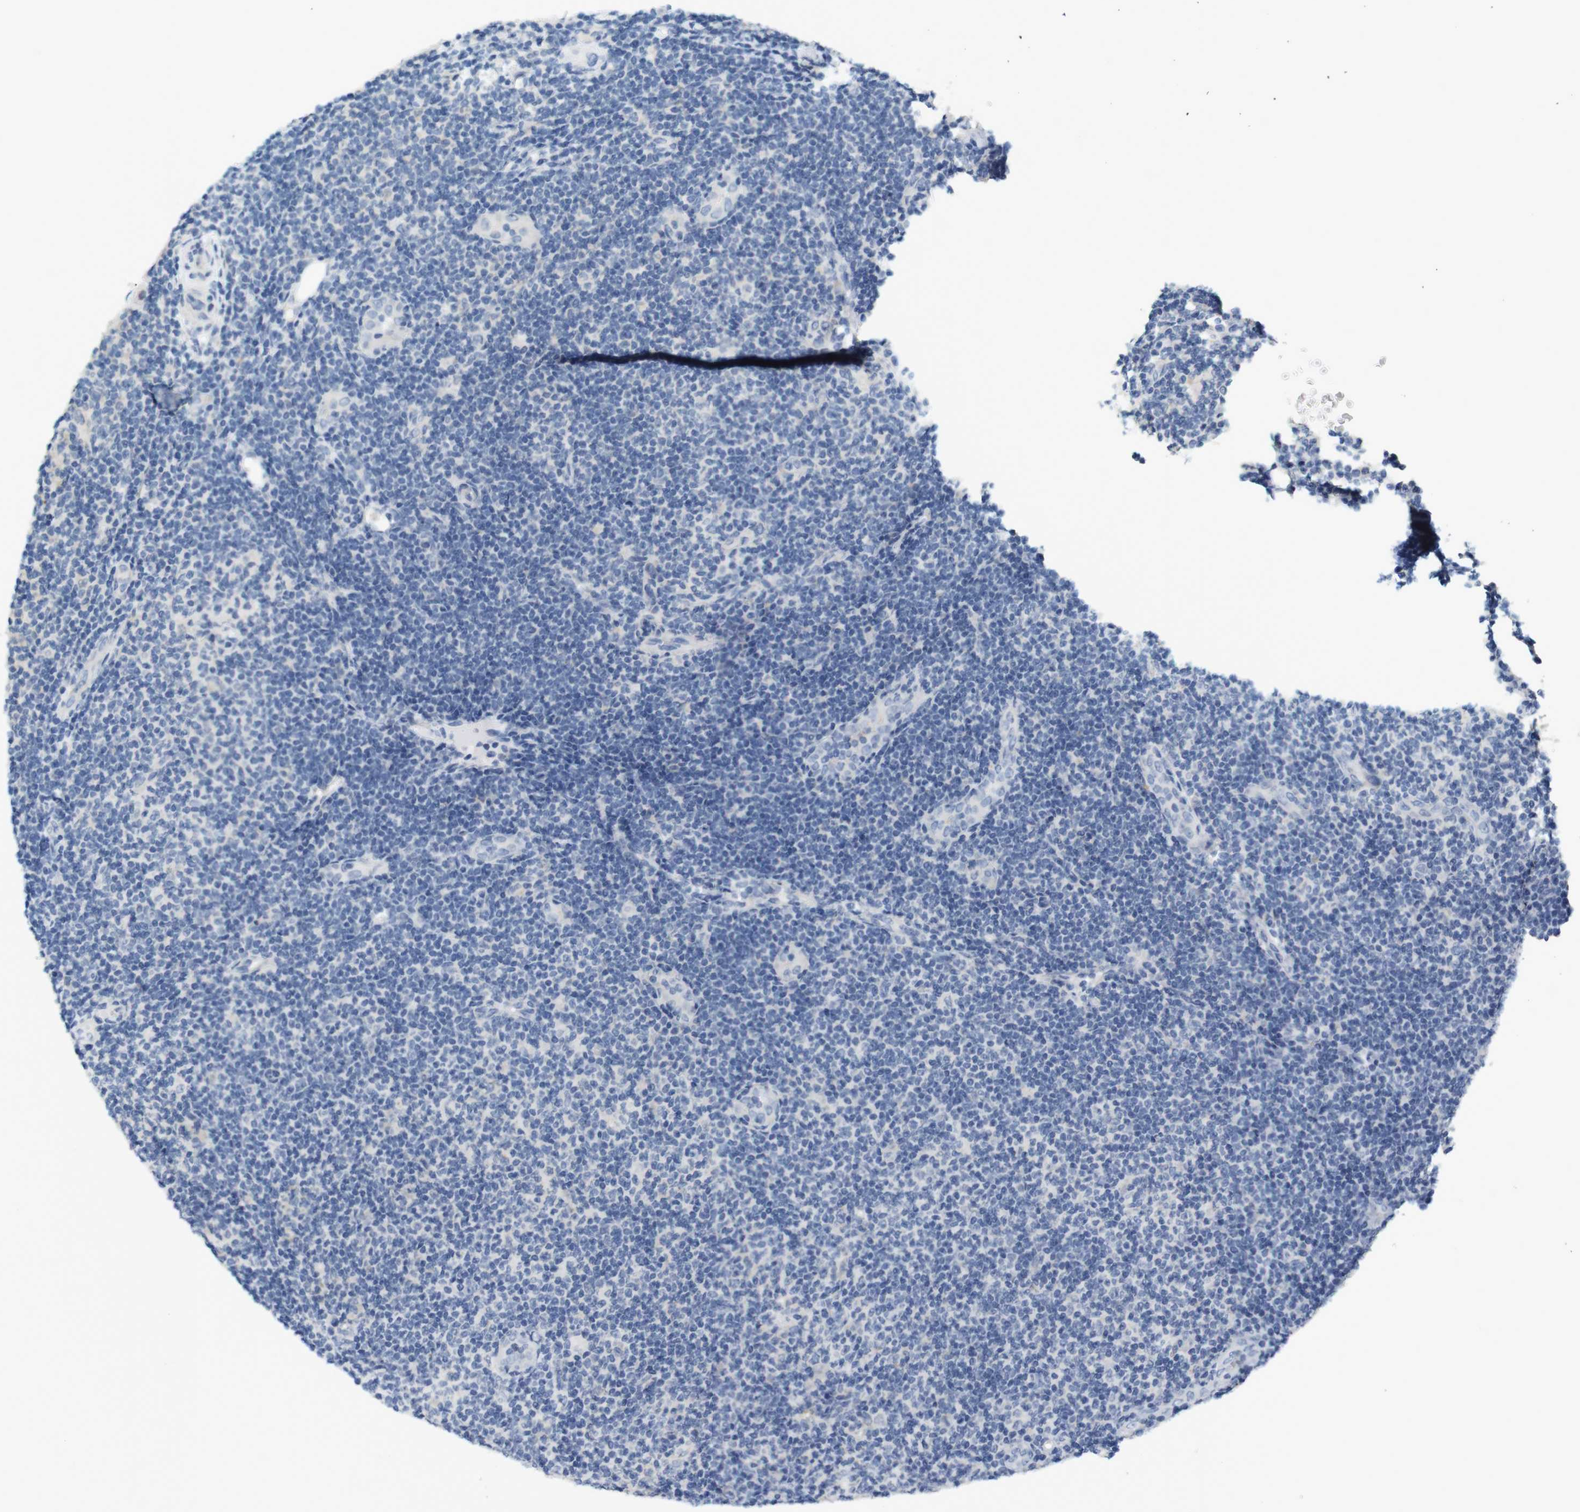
{"staining": {"intensity": "negative", "quantity": "none", "location": "none"}, "tissue": "lymphoma", "cell_type": "Tumor cells", "image_type": "cancer", "snomed": [{"axis": "morphology", "description": "Malignant lymphoma, non-Hodgkin's type, Low grade"}, {"axis": "topography", "description": "Lymph node"}], "caption": "An image of human lymphoma is negative for staining in tumor cells. (DAB (3,3'-diaminobenzidine) immunohistochemistry (IHC) with hematoxylin counter stain).", "gene": "LRRK2", "patient": {"sex": "male", "age": 83}}